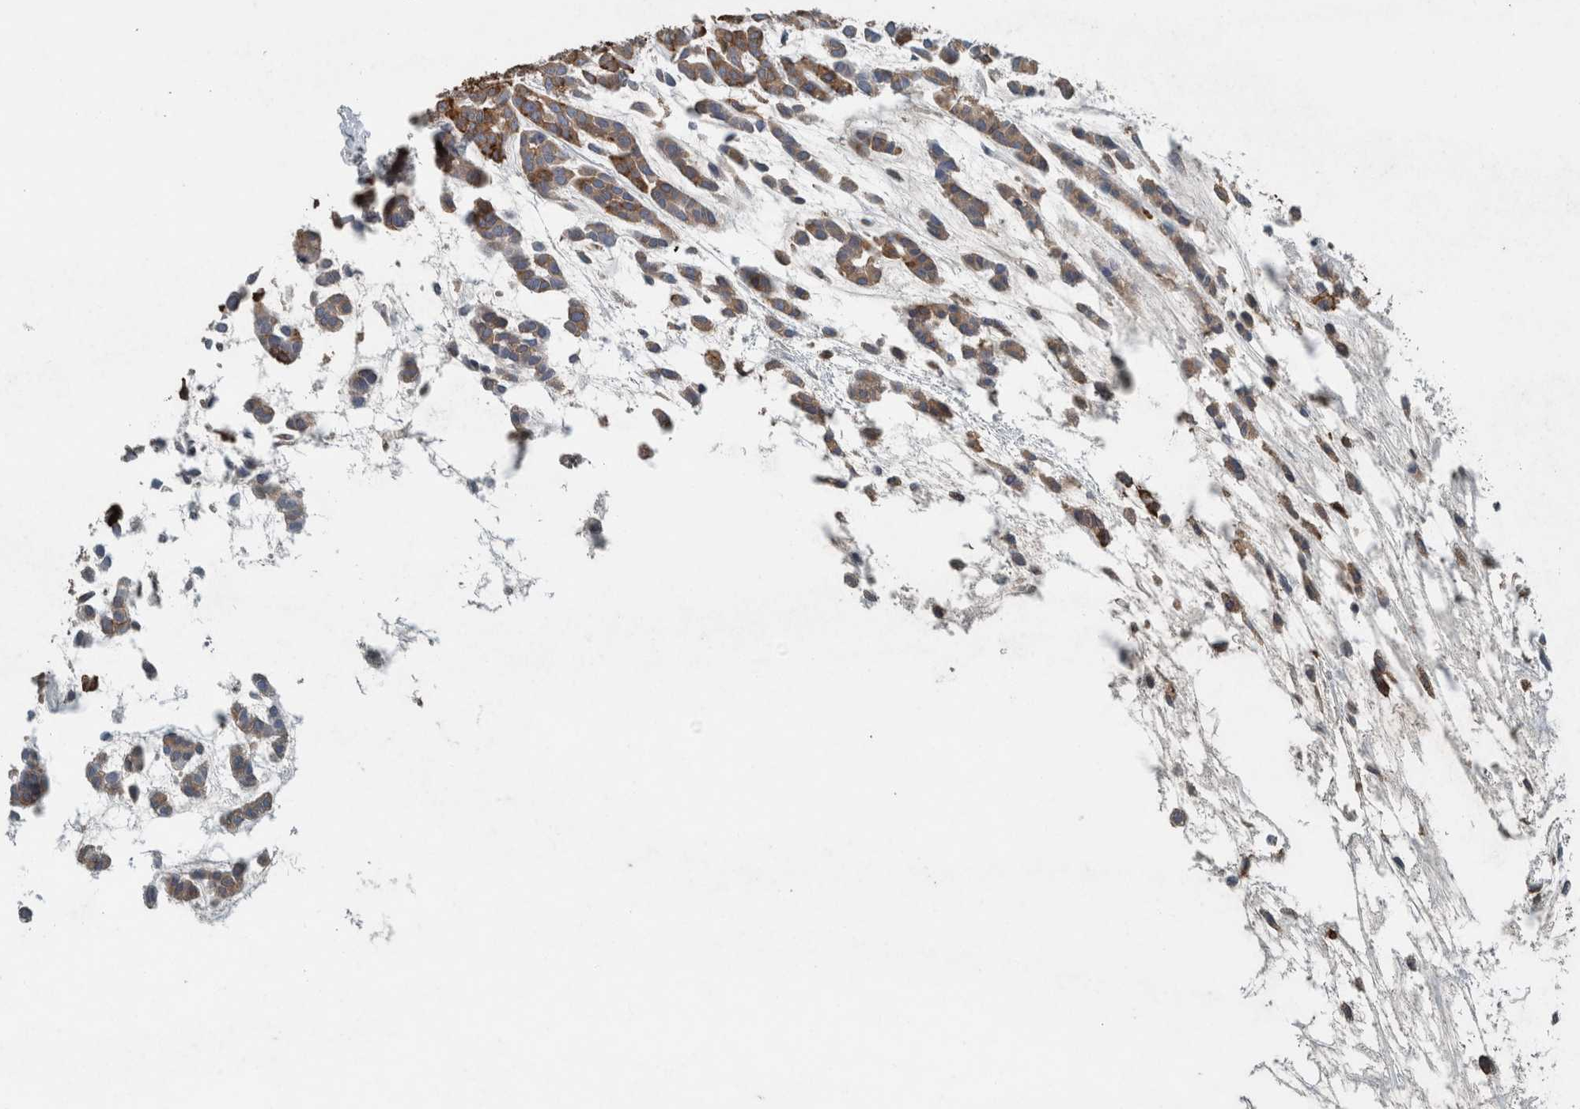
{"staining": {"intensity": "moderate", "quantity": "25%-75%", "location": "cytoplasmic/membranous"}, "tissue": "head and neck cancer", "cell_type": "Tumor cells", "image_type": "cancer", "snomed": [{"axis": "morphology", "description": "Adenocarcinoma, NOS"}, {"axis": "morphology", "description": "Adenoma, NOS"}, {"axis": "topography", "description": "Head-Neck"}], "caption": "Immunohistochemistry (IHC) photomicrograph of neoplastic tissue: human head and neck cancer stained using immunohistochemistry shows medium levels of moderate protein expression localized specifically in the cytoplasmic/membranous of tumor cells, appearing as a cytoplasmic/membranous brown color.", "gene": "LBP", "patient": {"sex": "female", "age": 55}}